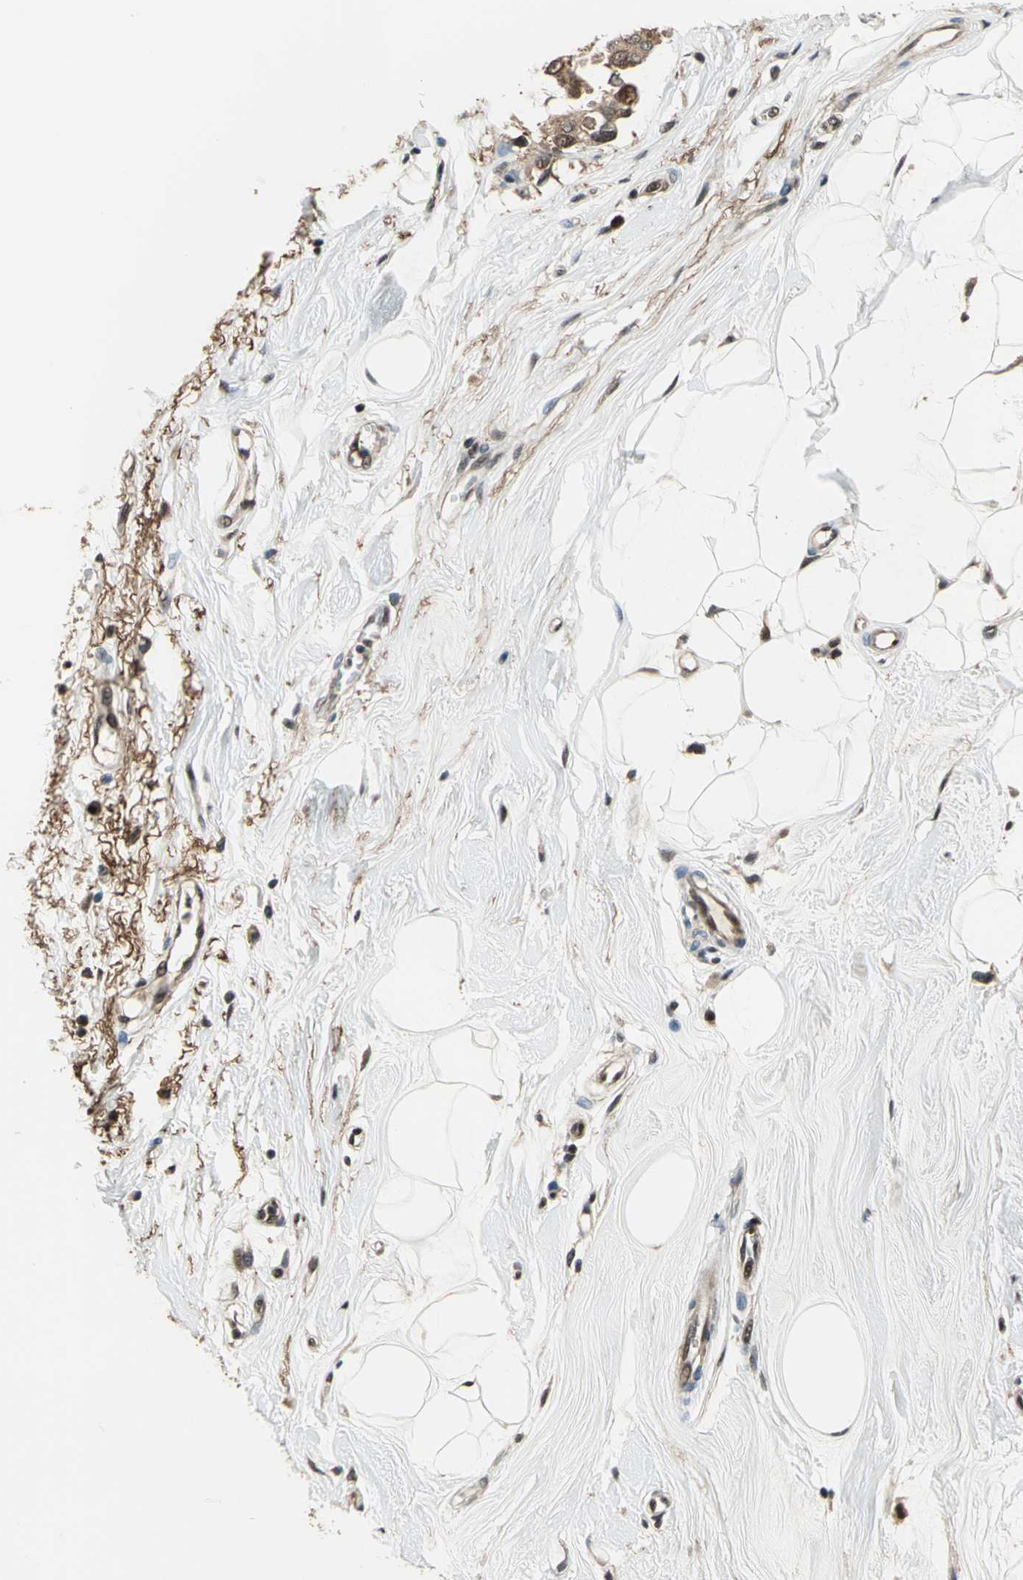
{"staining": {"intensity": "moderate", "quantity": ">75%", "location": "cytoplasmic/membranous,nuclear"}, "tissue": "breast cancer", "cell_type": "Tumor cells", "image_type": "cancer", "snomed": [{"axis": "morphology", "description": "Duct carcinoma"}, {"axis": "topography", "description": "Breast"}], "caption": "This is an image of IHC staining of breast invasive ductal carcinoma, which shows moderate staining in the cytoplasmic/membranous and nuclear of tumor cells.", "gene": "MIS18BP1", "patient": {"sex": "female", "age": 40}}